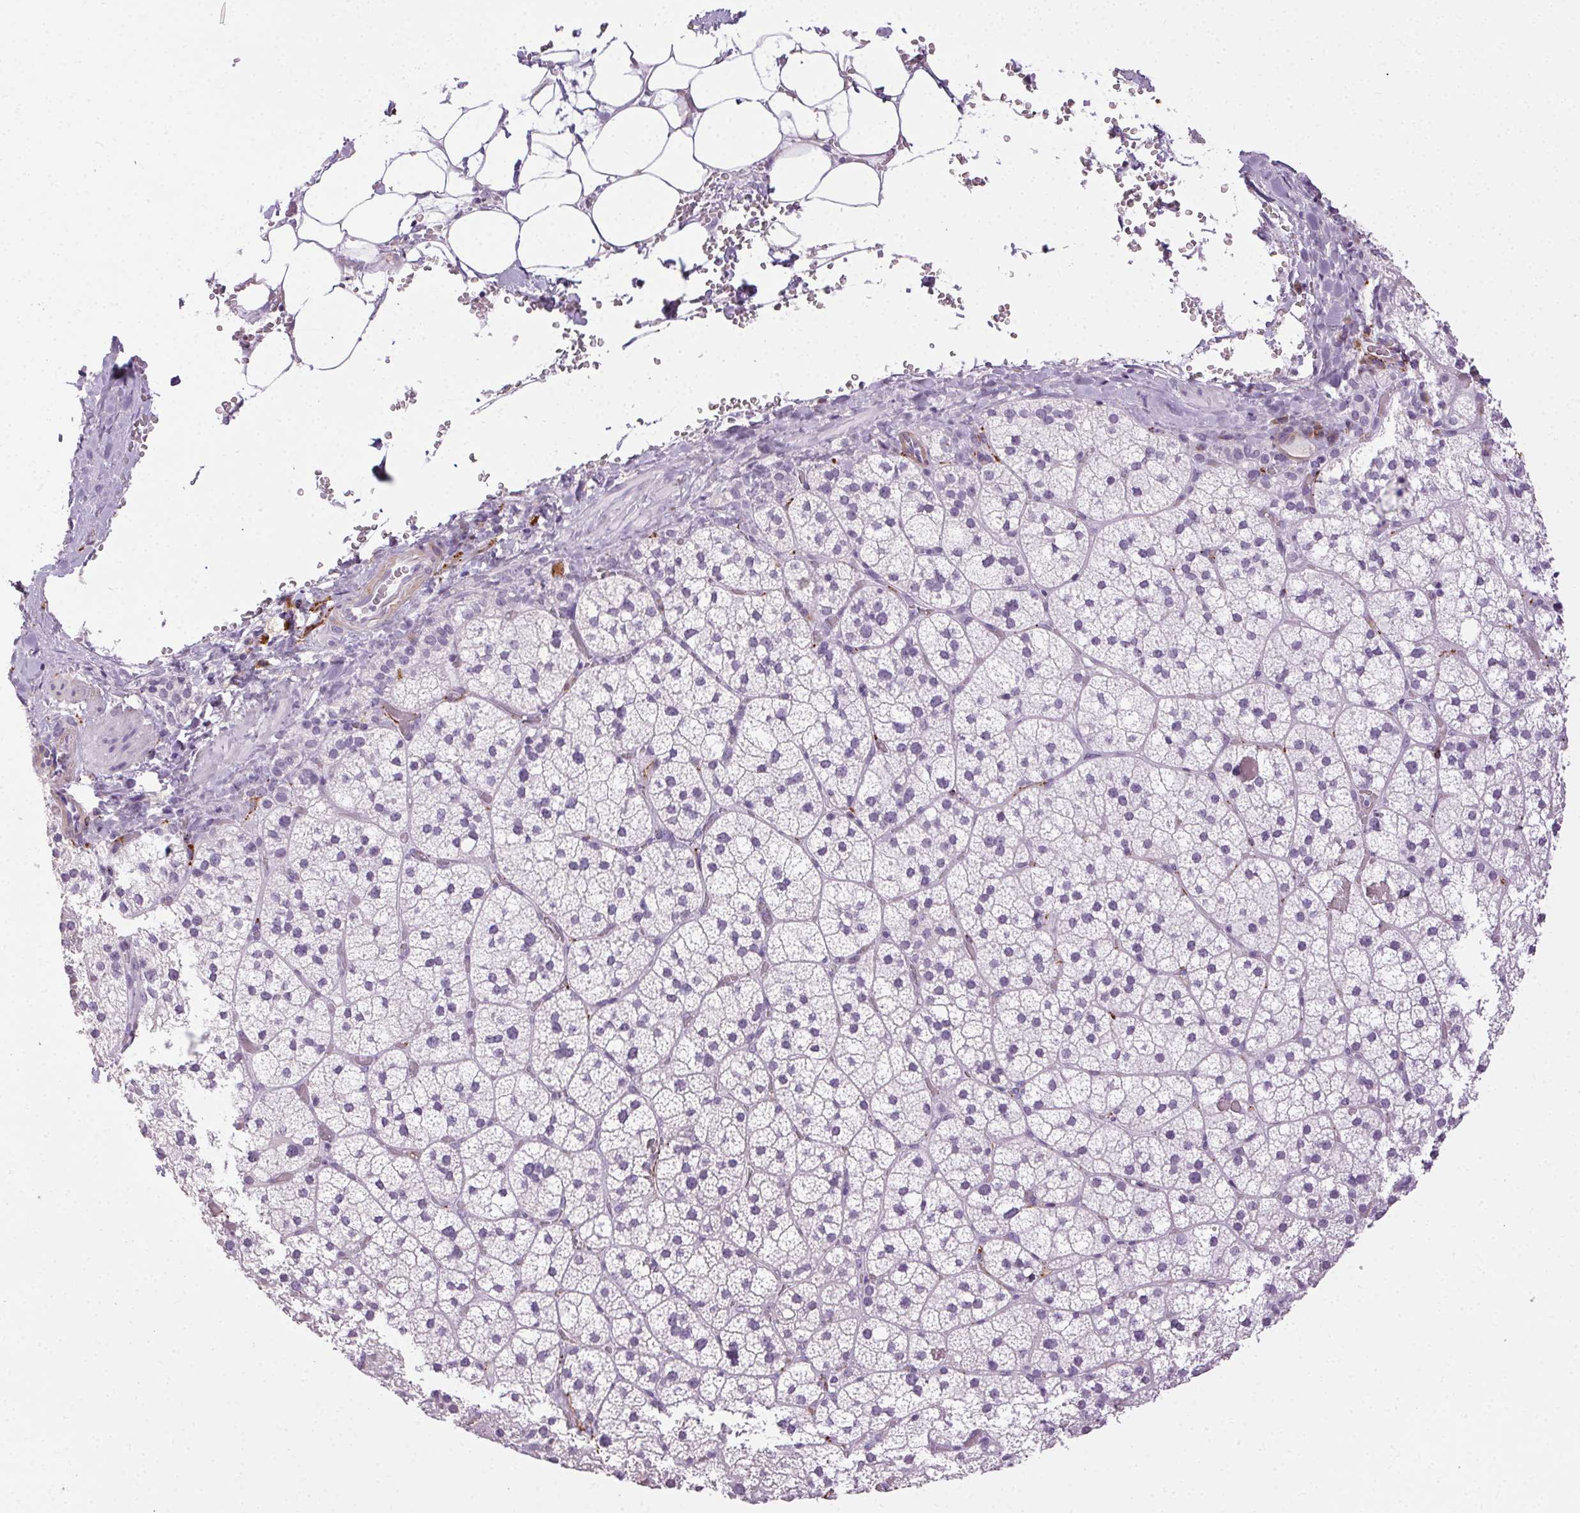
{"staining": {"intensity": "negative", "quantity": "none", "location": "none"}, "tissue": "adrenal gland", "cell_type": "Glandular cells", "image_type": "normal", "snomed": [{"axis": "morphology", "description": "Normal tissue, NOS"}, {"axis": "topography", "description": "Adrenal gland"}], "caption": "IHC histopathology image of normal adrenal gland stained for a protein (brown), which displays no staining in glandular cells.", "gene": "CADPS", "patient": {"sex": "male", "age": 53}}